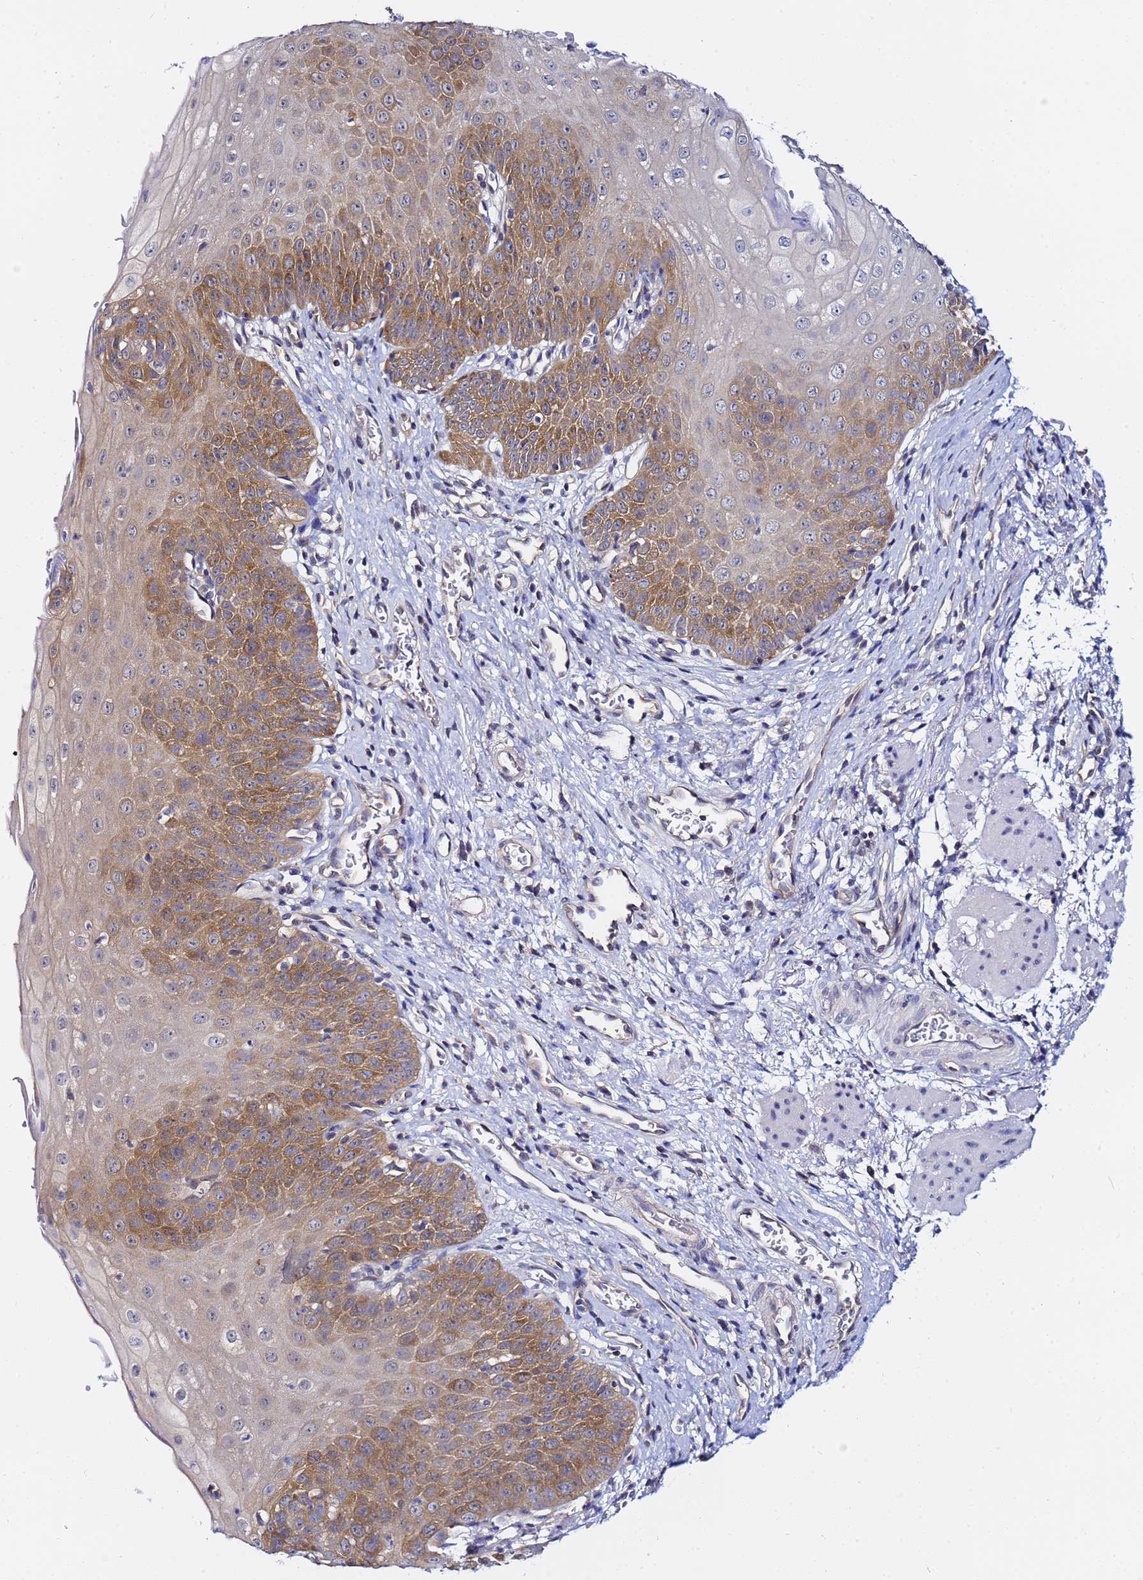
{"staining": {"intensity": "moderate", "quantity": "25%-75%", "location": "cytoplasmic/membranous"}, "tissue": "esophagus", "cell_type": "Squamous epithelial cells", "image_type": "normal", "snomed": [{"axis": "morphology", "description": "Normal tissue, NOS"}, {"axis": "topography", "description": "Esophagus"}], "caption": "Squamous epithelial cells reveal moderate cytoplasmic/membranous staining in about 25%-75% of cells in benign esophagus. The staining was performed using DAB (3,3'-diaminobenzidine), with brown indicating positive protein expression. Nuclei are stained blue with hematoxylin.", "gene": "LENG1", "patient": {"sex": "male", "age": 71}}